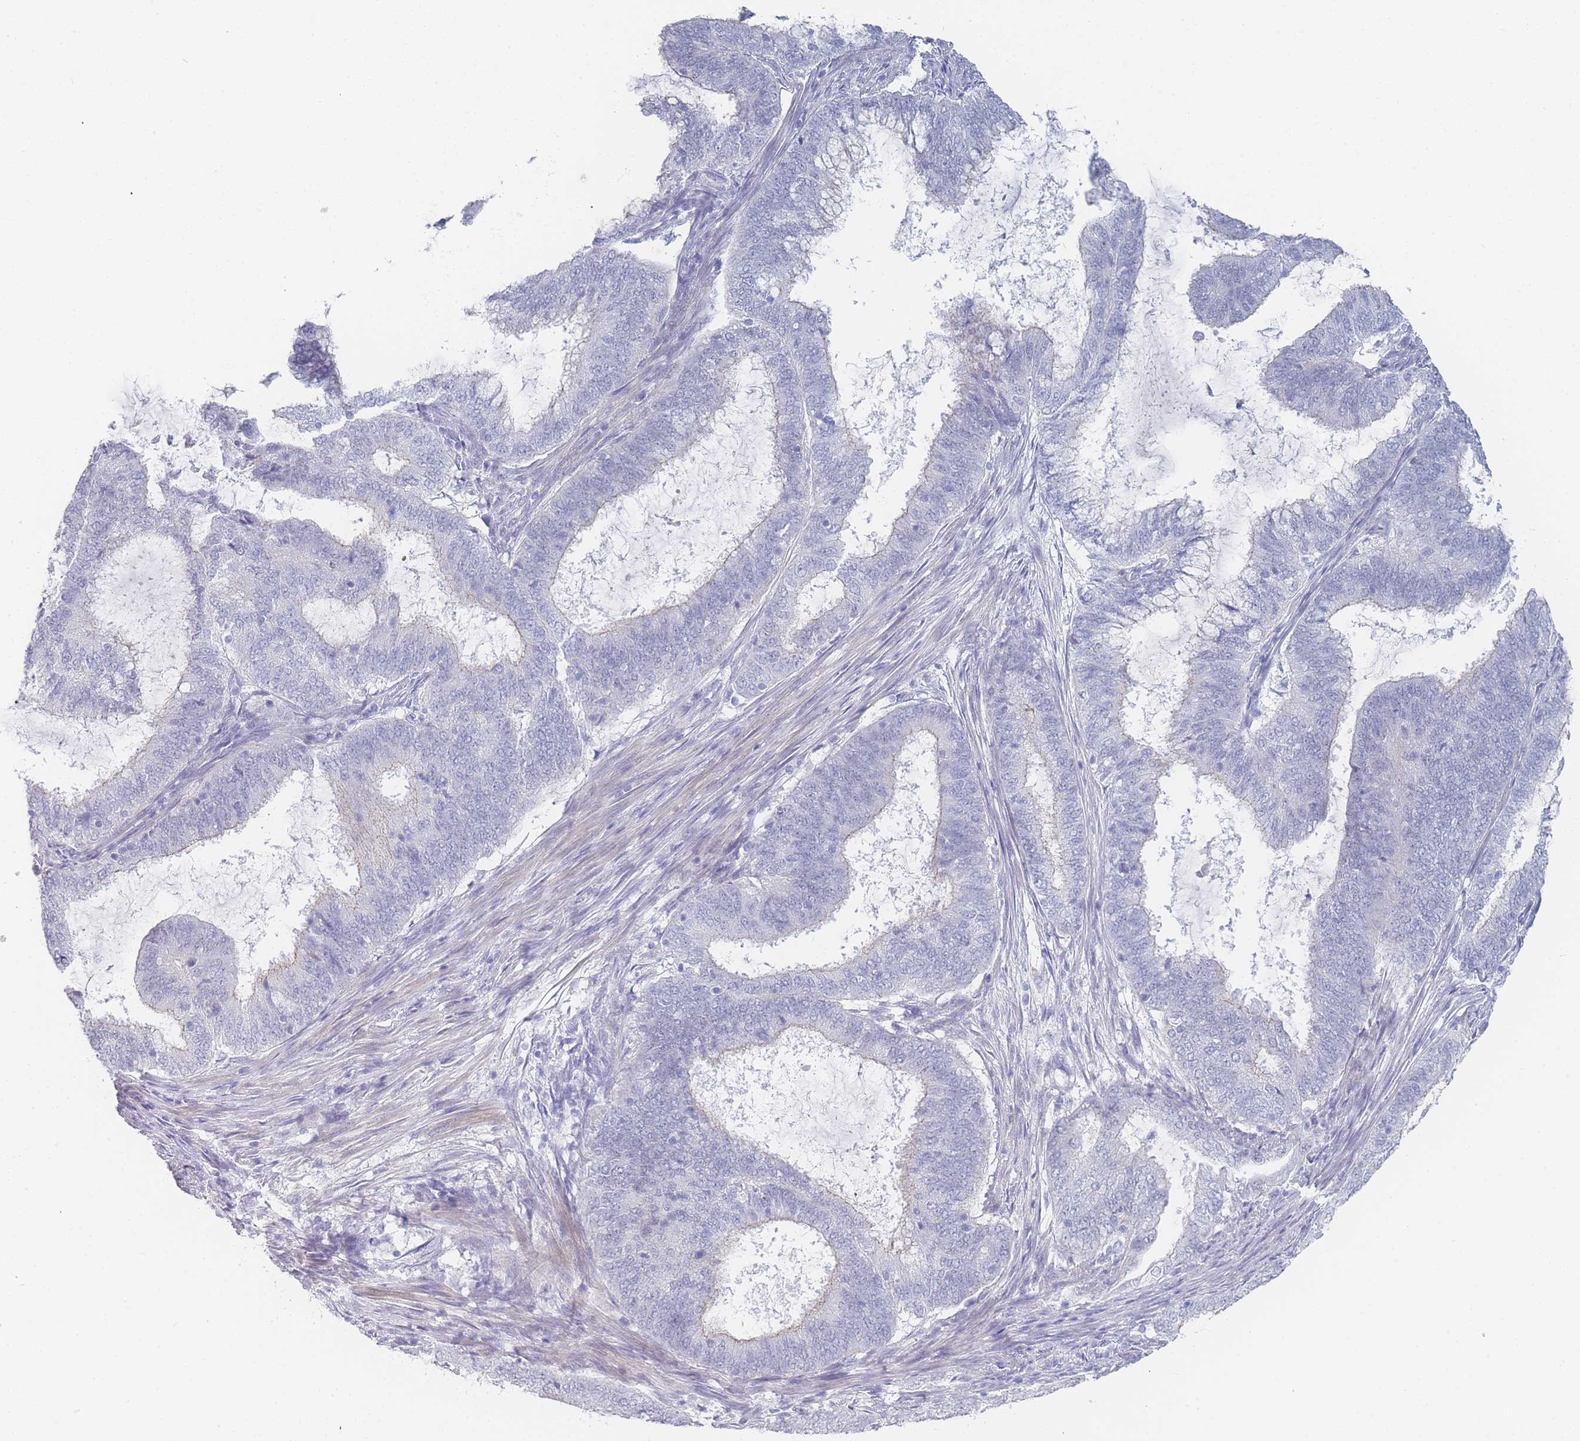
{"staining": {"intensity": "negative", "quantity": "none", "location": "none"}, "tissue": "endometrial cancer", "cell_type": "Tumor cells", "image_type": "cancer", "snomed": [{"axis": "morphology", "description": "Adenocarcinoma, NOS"}, {"axis": "topography", "description": "Endometrium"}], "caption": "Protein analysis of endometrial adenocarcinoma reveals no significant staining in tumor cells. (DAB (3,3'-diaminobenzidine) immunohistochemistry (IHC) with hematoxylin counter stain).", "gene": "IMPG1", "patient": {"sex": "female", "age": 51}}